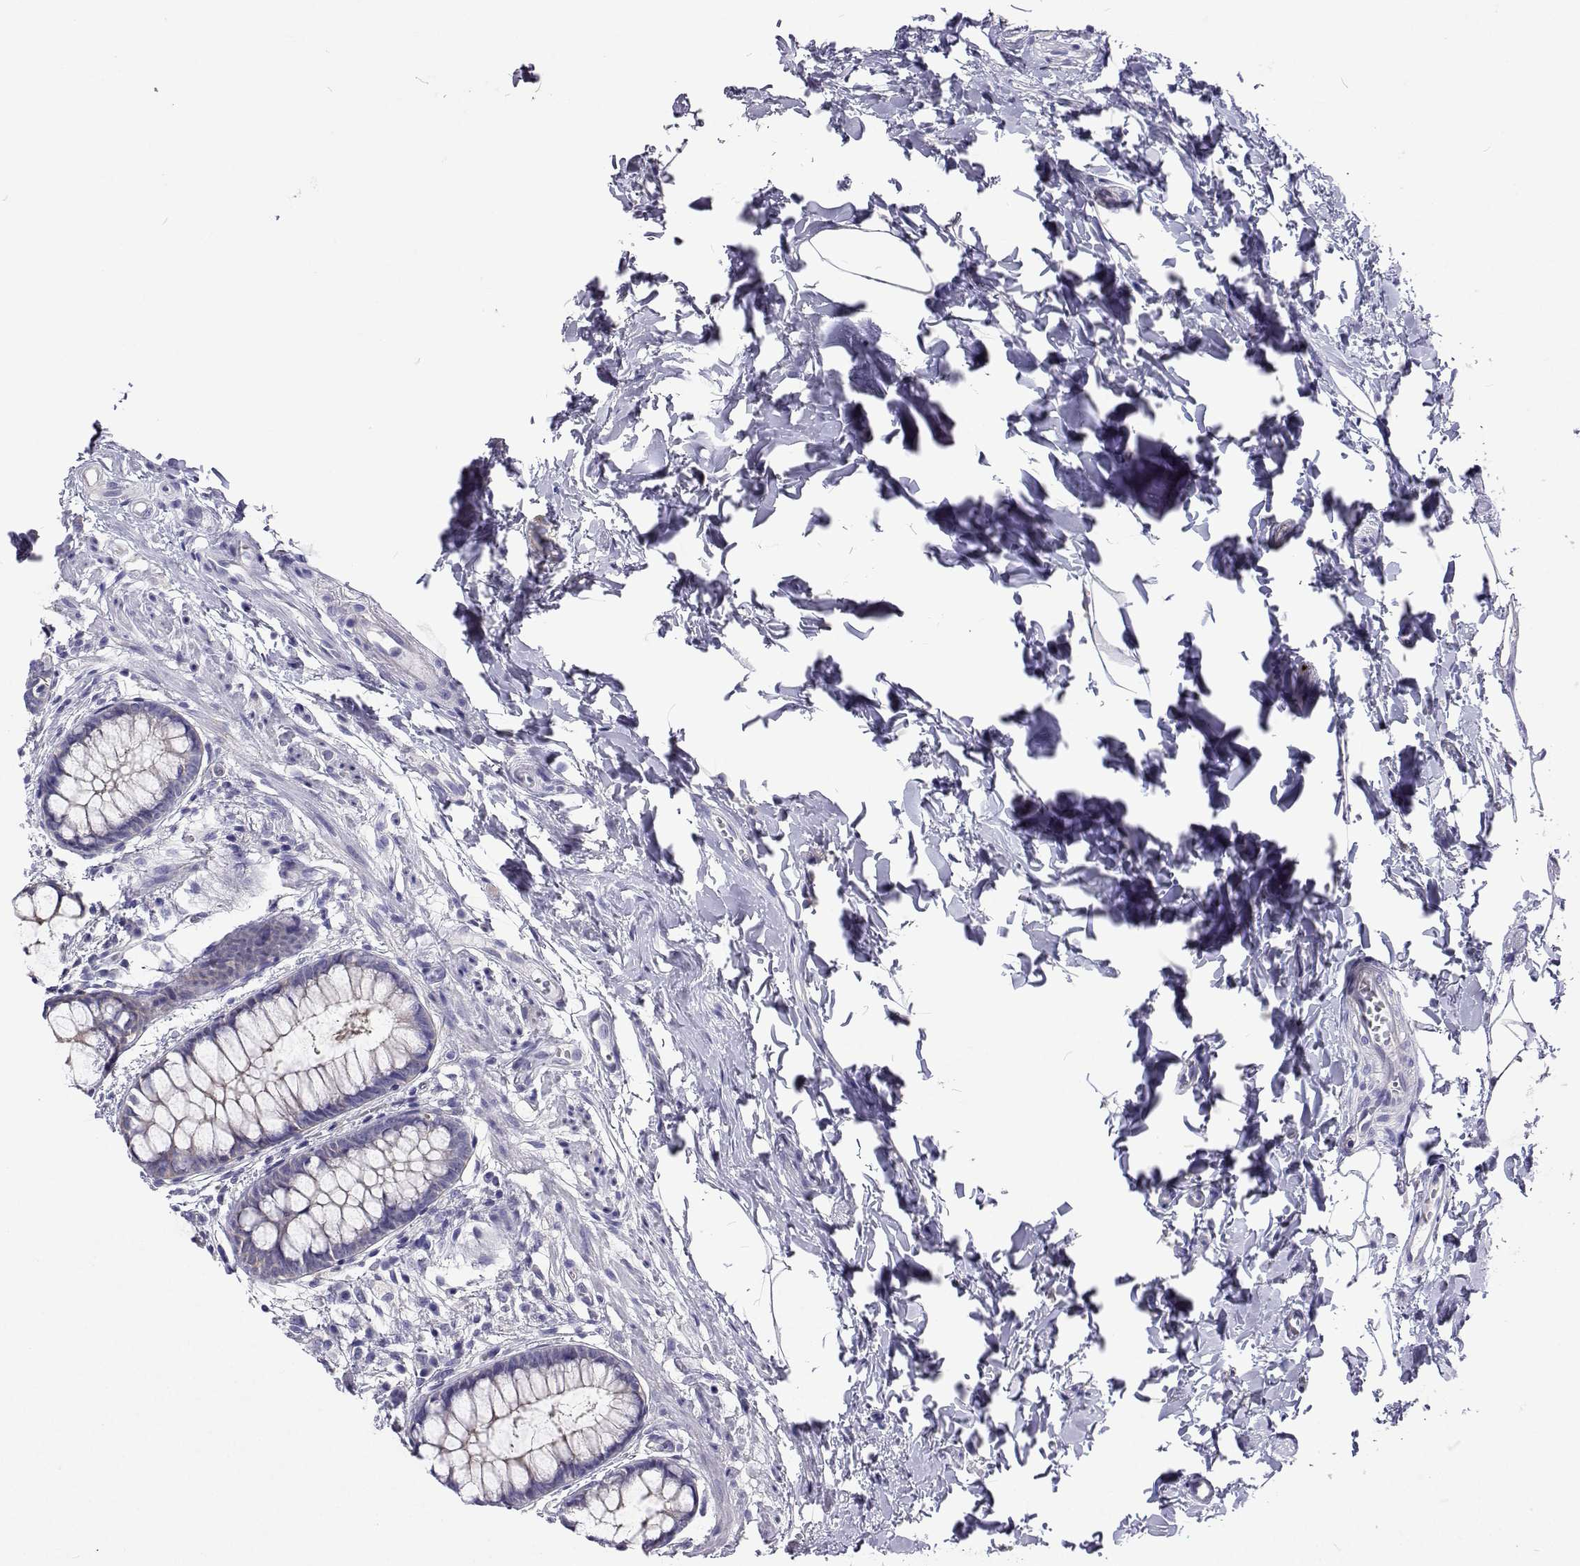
{"staining": {"intensity": "moderate", "quantity": "25%-75%", "location": "cytoplasmic/membranous"}, "tissue": "rectum", "cell_type": "Glandular cells", "image_type": "normal", "snomed": [{"axis": "morphology", "description": "Normal tissue, NOS"}, {"axis": "topography", "description": "Rectum"}], "caption": "Immunohistochemical staining of normal rectum demonstrates moderate cytoplasmic/membranous protein positivity in approximately 25%-75% of glandular cells. The staining was performed using DAB (3,3'-diaminobenzidine), with brown indicating positive protein expression. Nuclei are stained blue with hematoxylin.", "gene": "LHFPL7", "patient": {"sex": "female", "age": 62}}